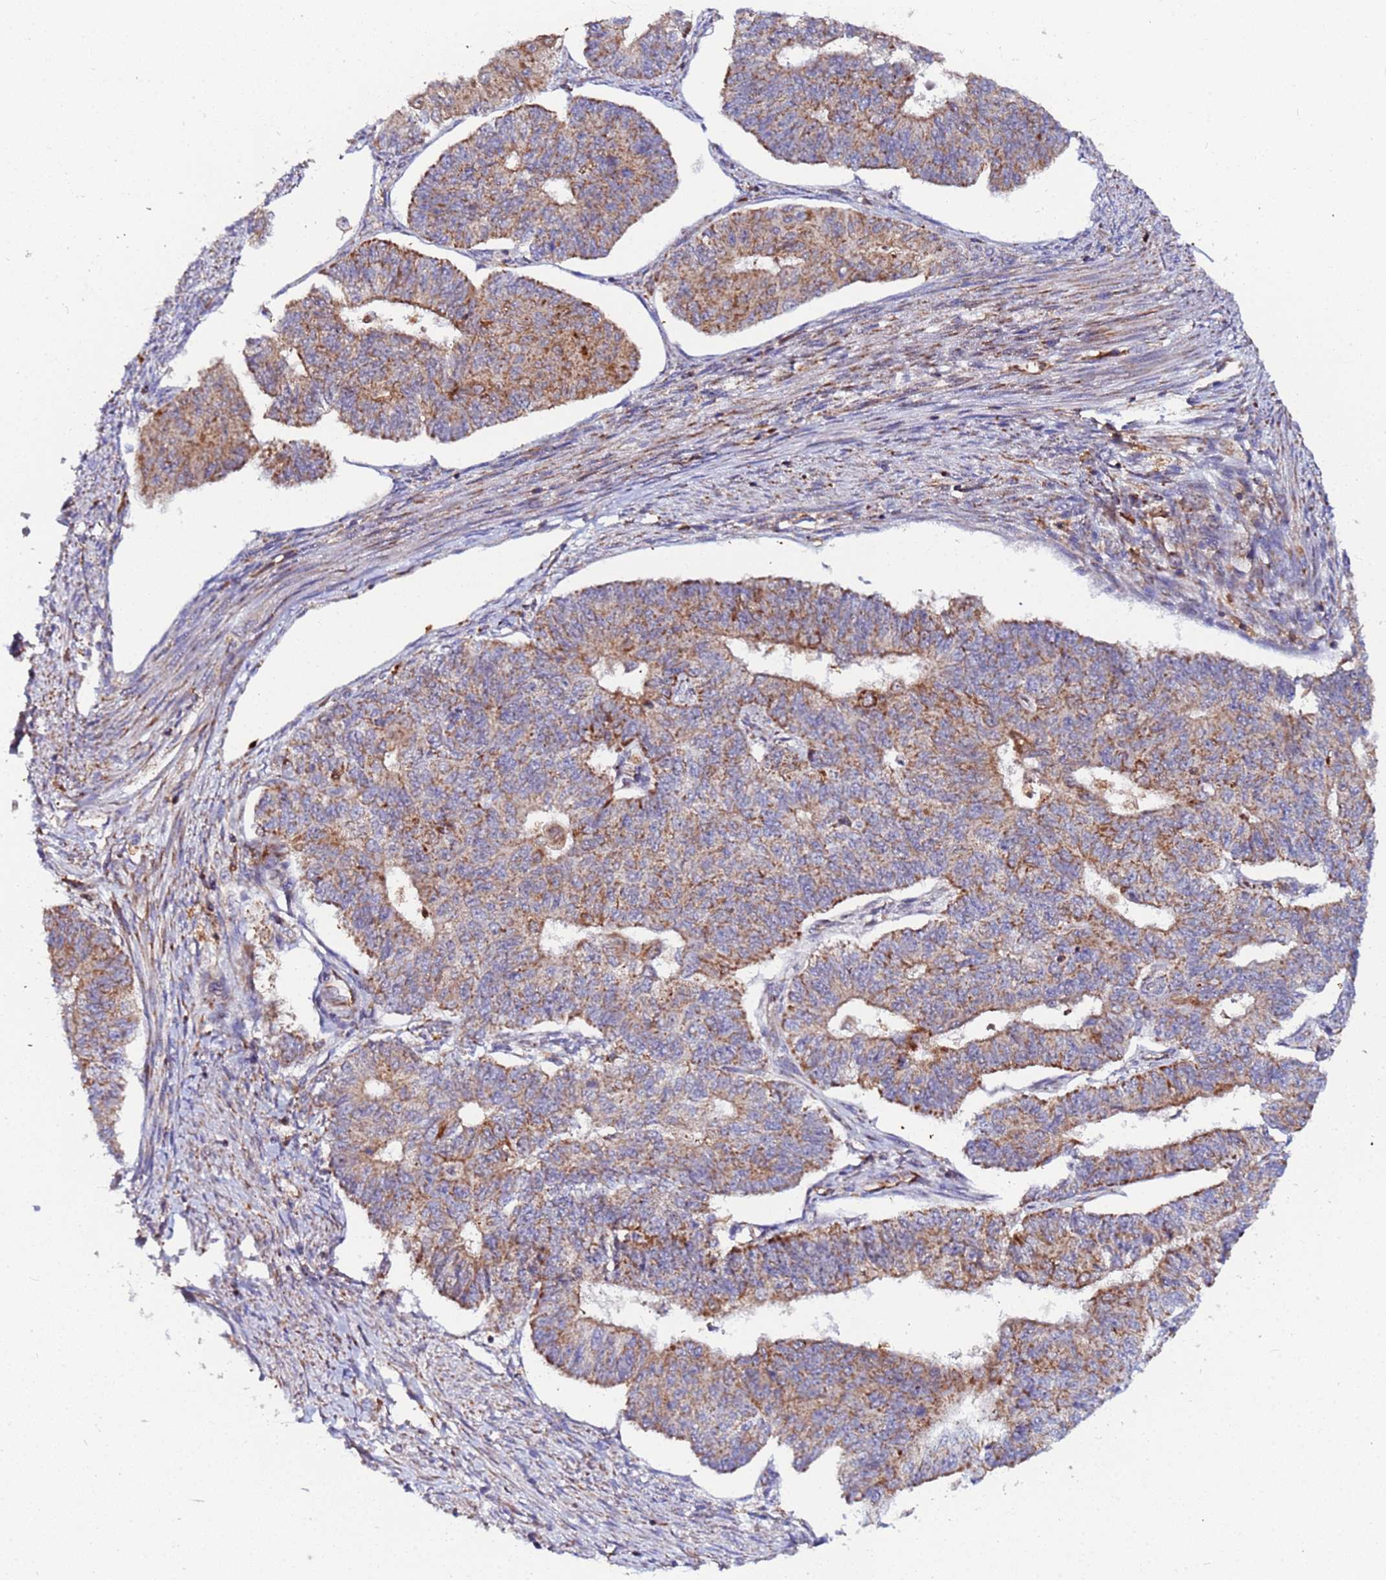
{"staining": {"intensity": "moderate", "quantity": ">75%", "location": "cytoplasmic/membranous"}, "tissue": "endometrial cancer", "cell_type": "Tumor cells", "image_type": "cancer", "snomed": [{"axis": "morphology", "description": "Adenocarcinoma, NOS"}, {"axis": "topography", "description": "Endometrium"}], "caption": "Human endometrial adenocarcinoma stained for a protein (brown) reveals moderate cytoplasmic/membranous positive staining in approximately >75% of tumor cells.", "gene": "CCDC127", "patient": {"sex": "female", "age": 32}}